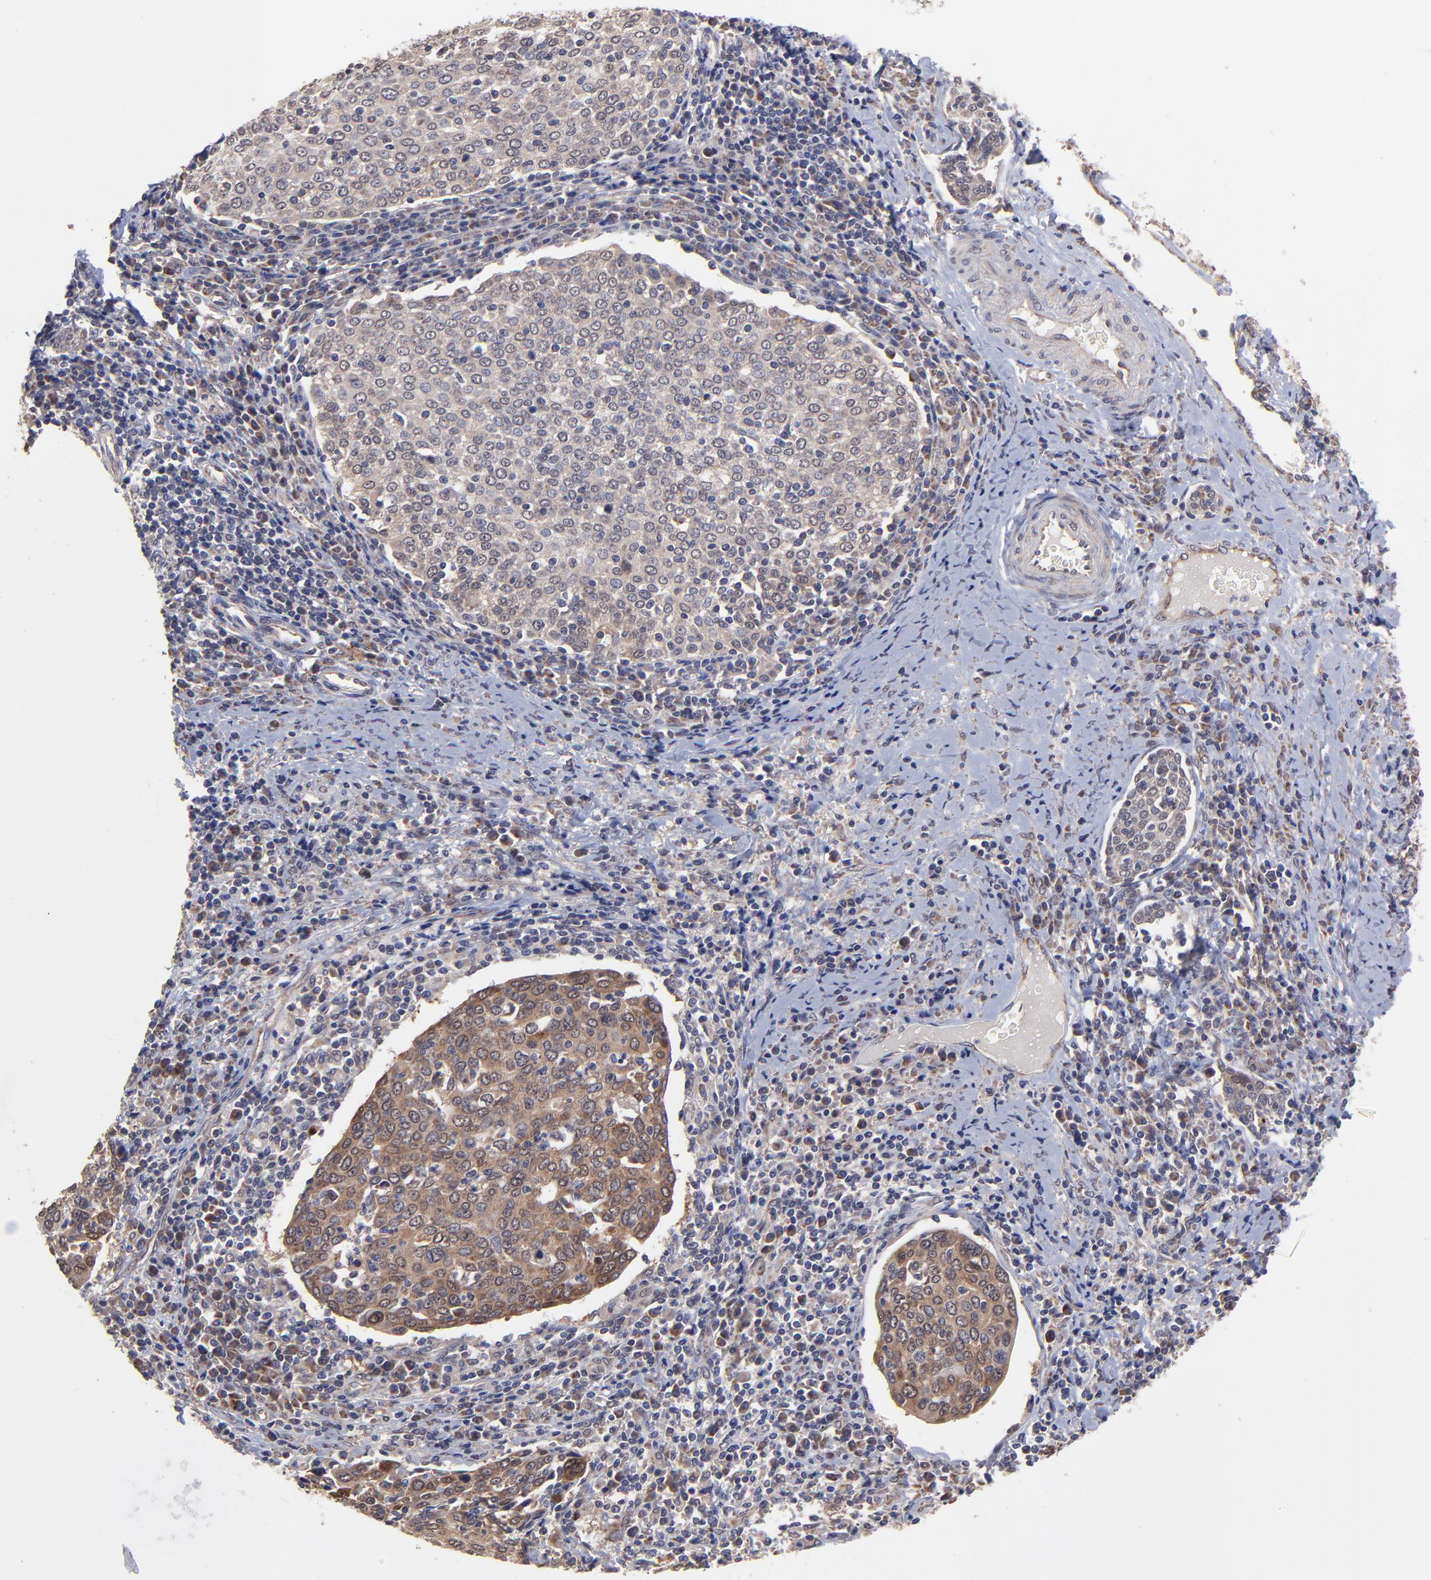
{"staining": {"intensity": "moderate", "quantity": "25%-75%", "location": "cytoplasmic/membranous"}, "tissue": "cervical cancer", "cell_type": "Tumor cells", "image_type": "cancer", "snomed": [{"axis": "morphology", "description": "Squamous cell carcinoma, NOS"}, {"axis": "topography", "description": "Cervix"}], "caption": "This image exhibits immunohistochemistry staining of human squamous cell carcinoma (cervical), with medium moderate cytoplasmic/membranous positivity in about 25%-75% of tumor cells.", "gene": "UBE2H", "patient": {"sex": "female", "age": 40}}